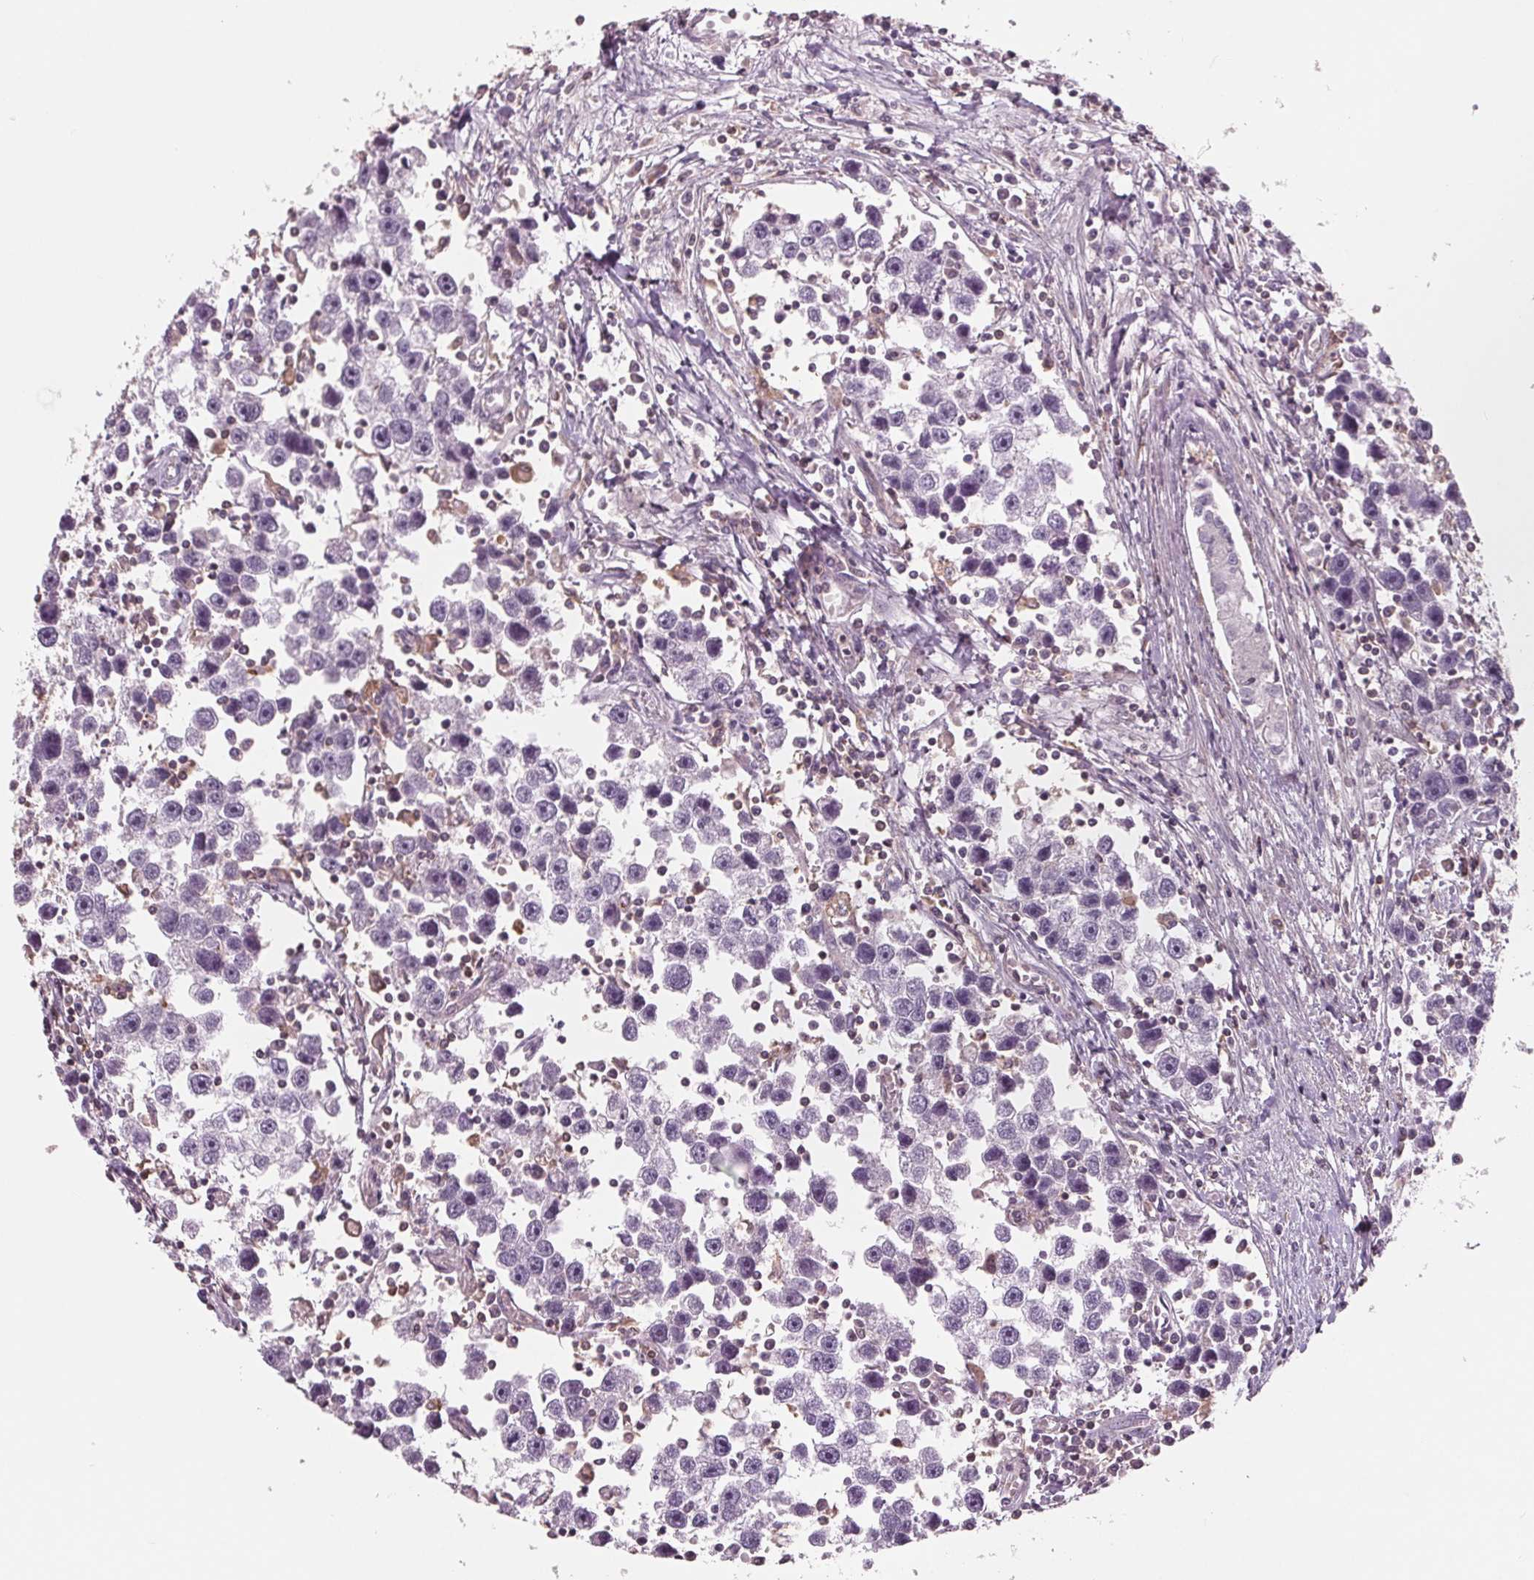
{"staining": {"intensity": "negative", "quantity": "none", "location": "none"}, "tissue": "testis cancer", "cell_type": "Tumor cells", "image_type": "cancer", "snomed": [{"axis": "morphology", "description": "Seminoma, NOS"}, {"axis": "topography", "description": "Testis"}], "caption": "Testis cancer was stained to show a protein in brown. There is no significant expression in tumor cells.", "gene": "ARHGAP25", "patient": {"sex": "male", "age": 30}}